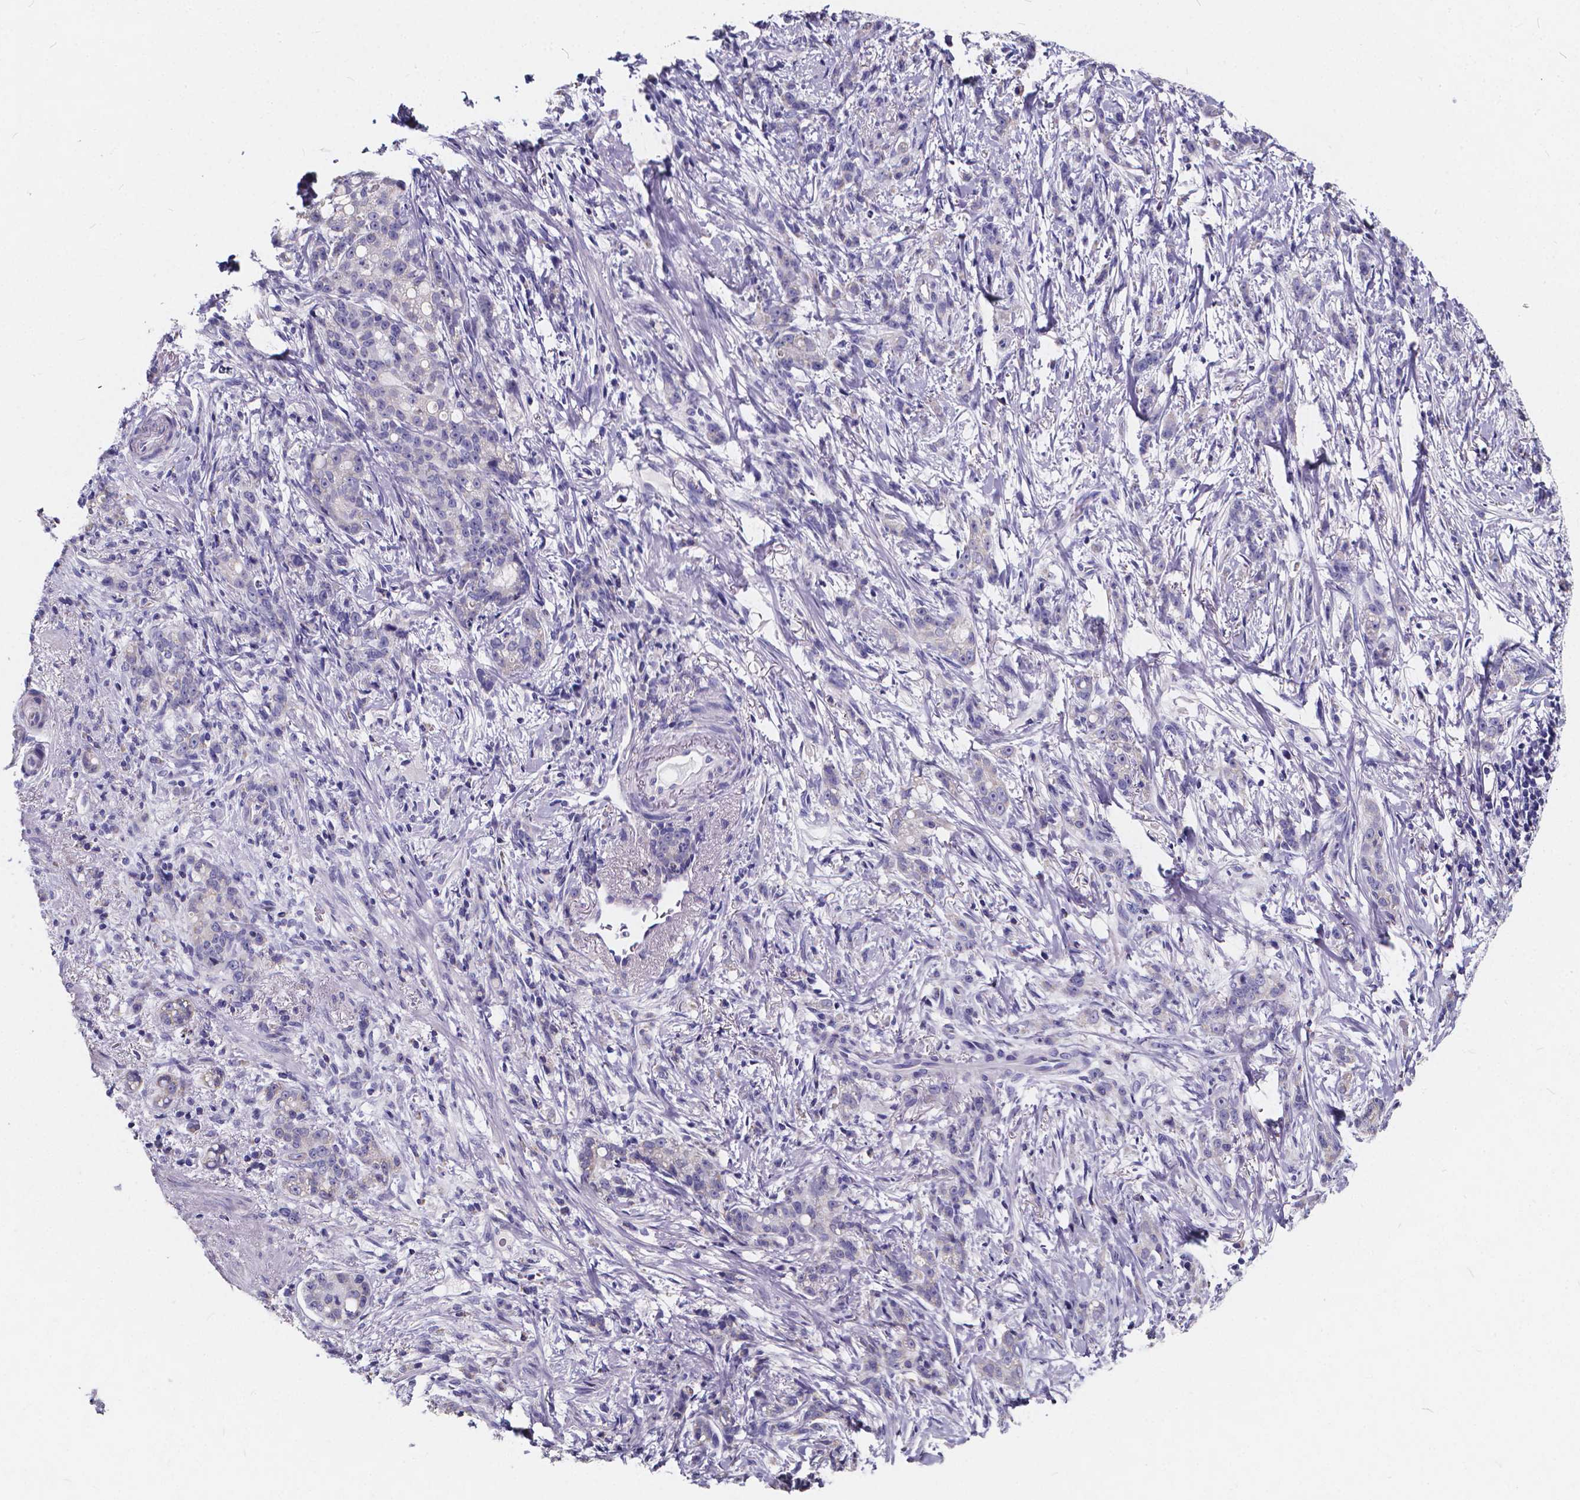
{"staining": {"intensity": "negative", "quantity": "none", "location": "none"}, "tissue": "stomach cancer", "cell_type": "Tumor cells", "image_type": "cancer", "snomed": [{"axis": "morphology", "description": "Adenocarcinoma, NOS"}, {"axis": "topography", "description": "Stomach, lower"}], "caption": "Tumor cells are negative for protein expression in human stomach cancer (adenocarcinoma).", "gene": "SPEF2", "patient": {"sex": "male", "age": 88}}